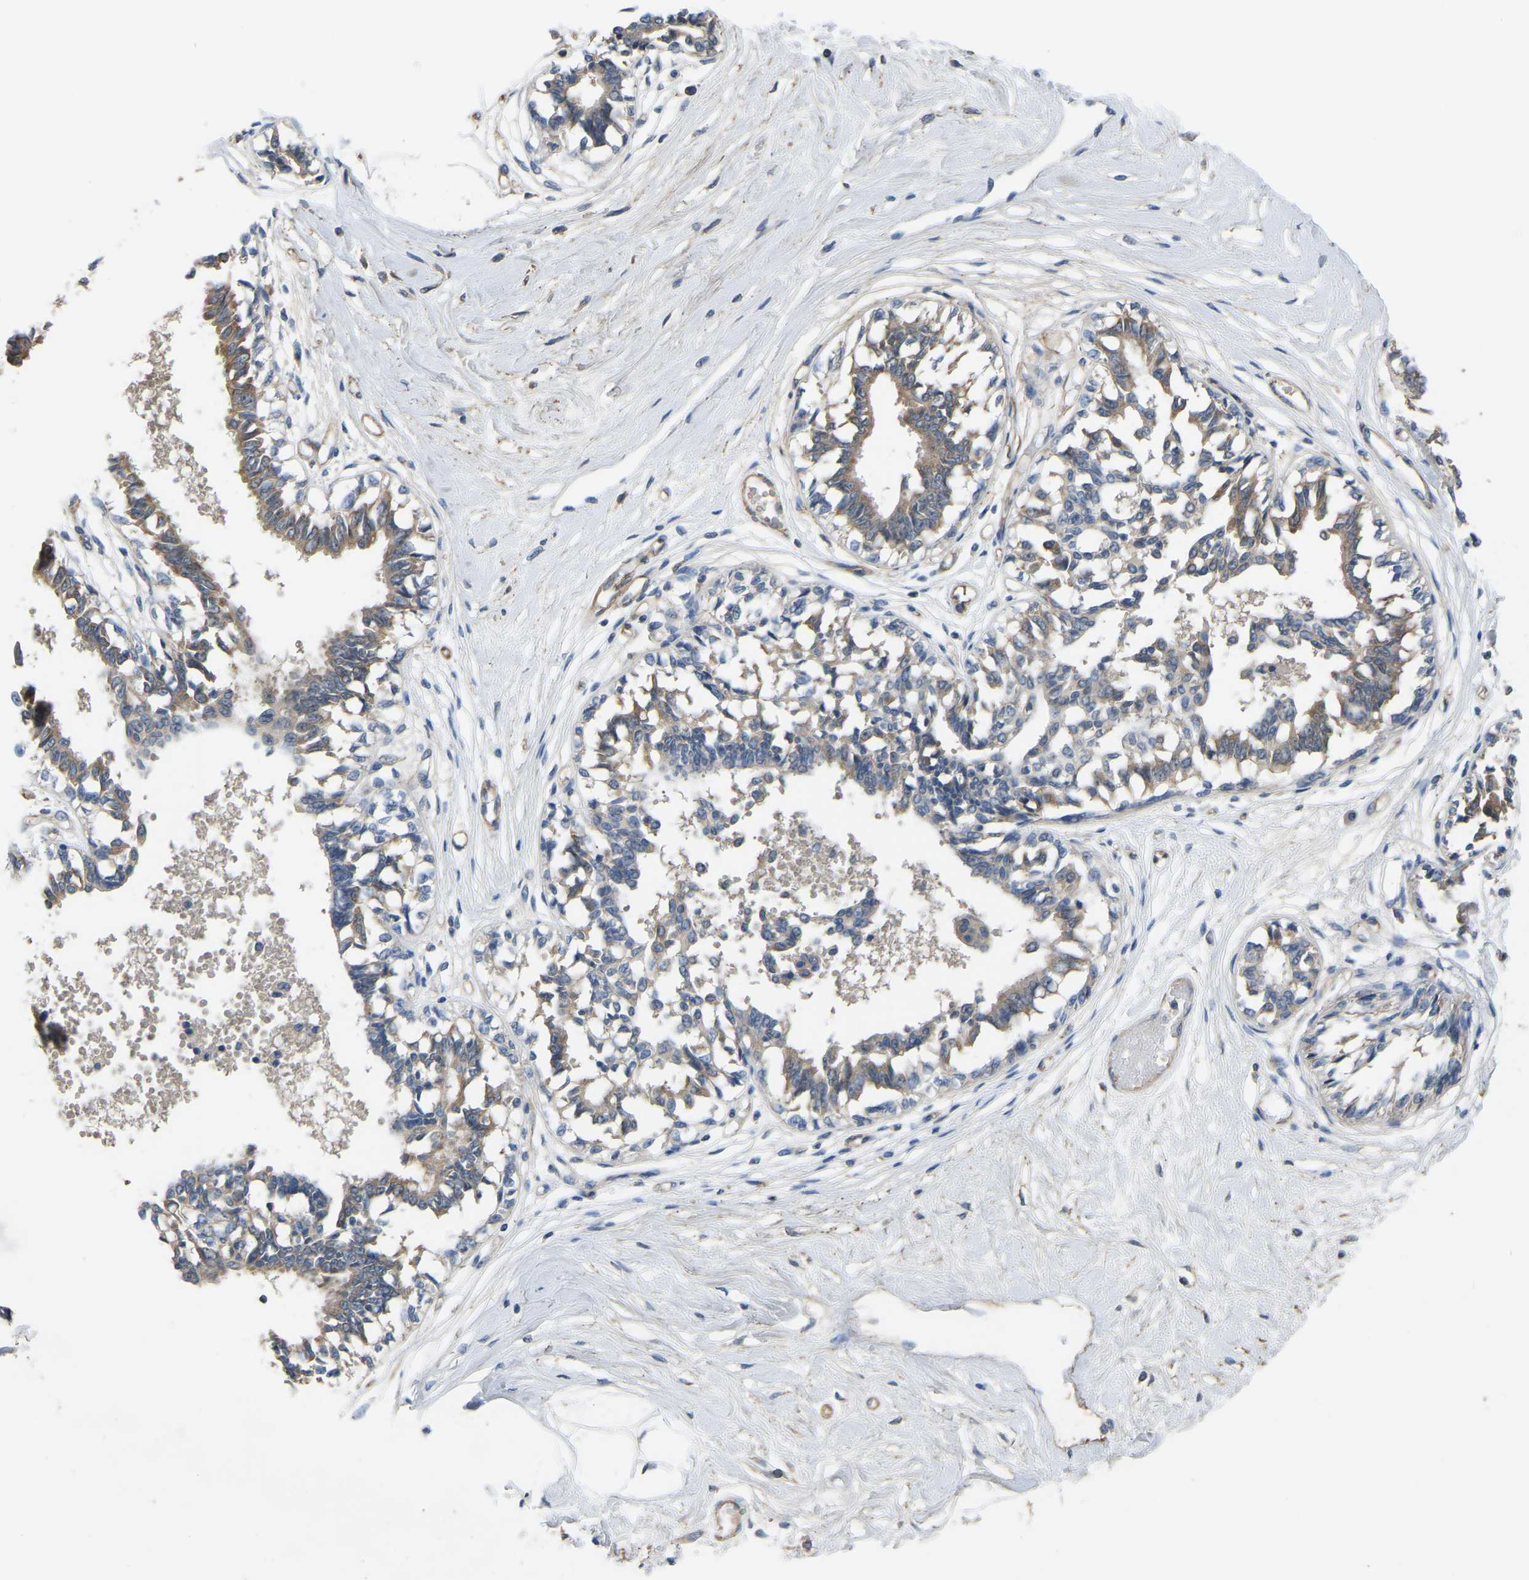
{"staining": {"intensity": "negative", "quantity": "none", "location": "none"}, "tissue": "breast", "cell_type": "Adipocytes", "image_type": "normal", "snomed": [{"axis": "morphology", "description": "Normal tissue, NOS"}, {"axis": "topography", "description": "Breast"}], "caption": "Protein analysis of benign breast exhibits no significant expression in adipocytes. (DAB immunohistochemistry (IHC) with hematoxylin counter stain).", "gene": "HIGD2B", "patient": {"sex": "female", "age": 45}}